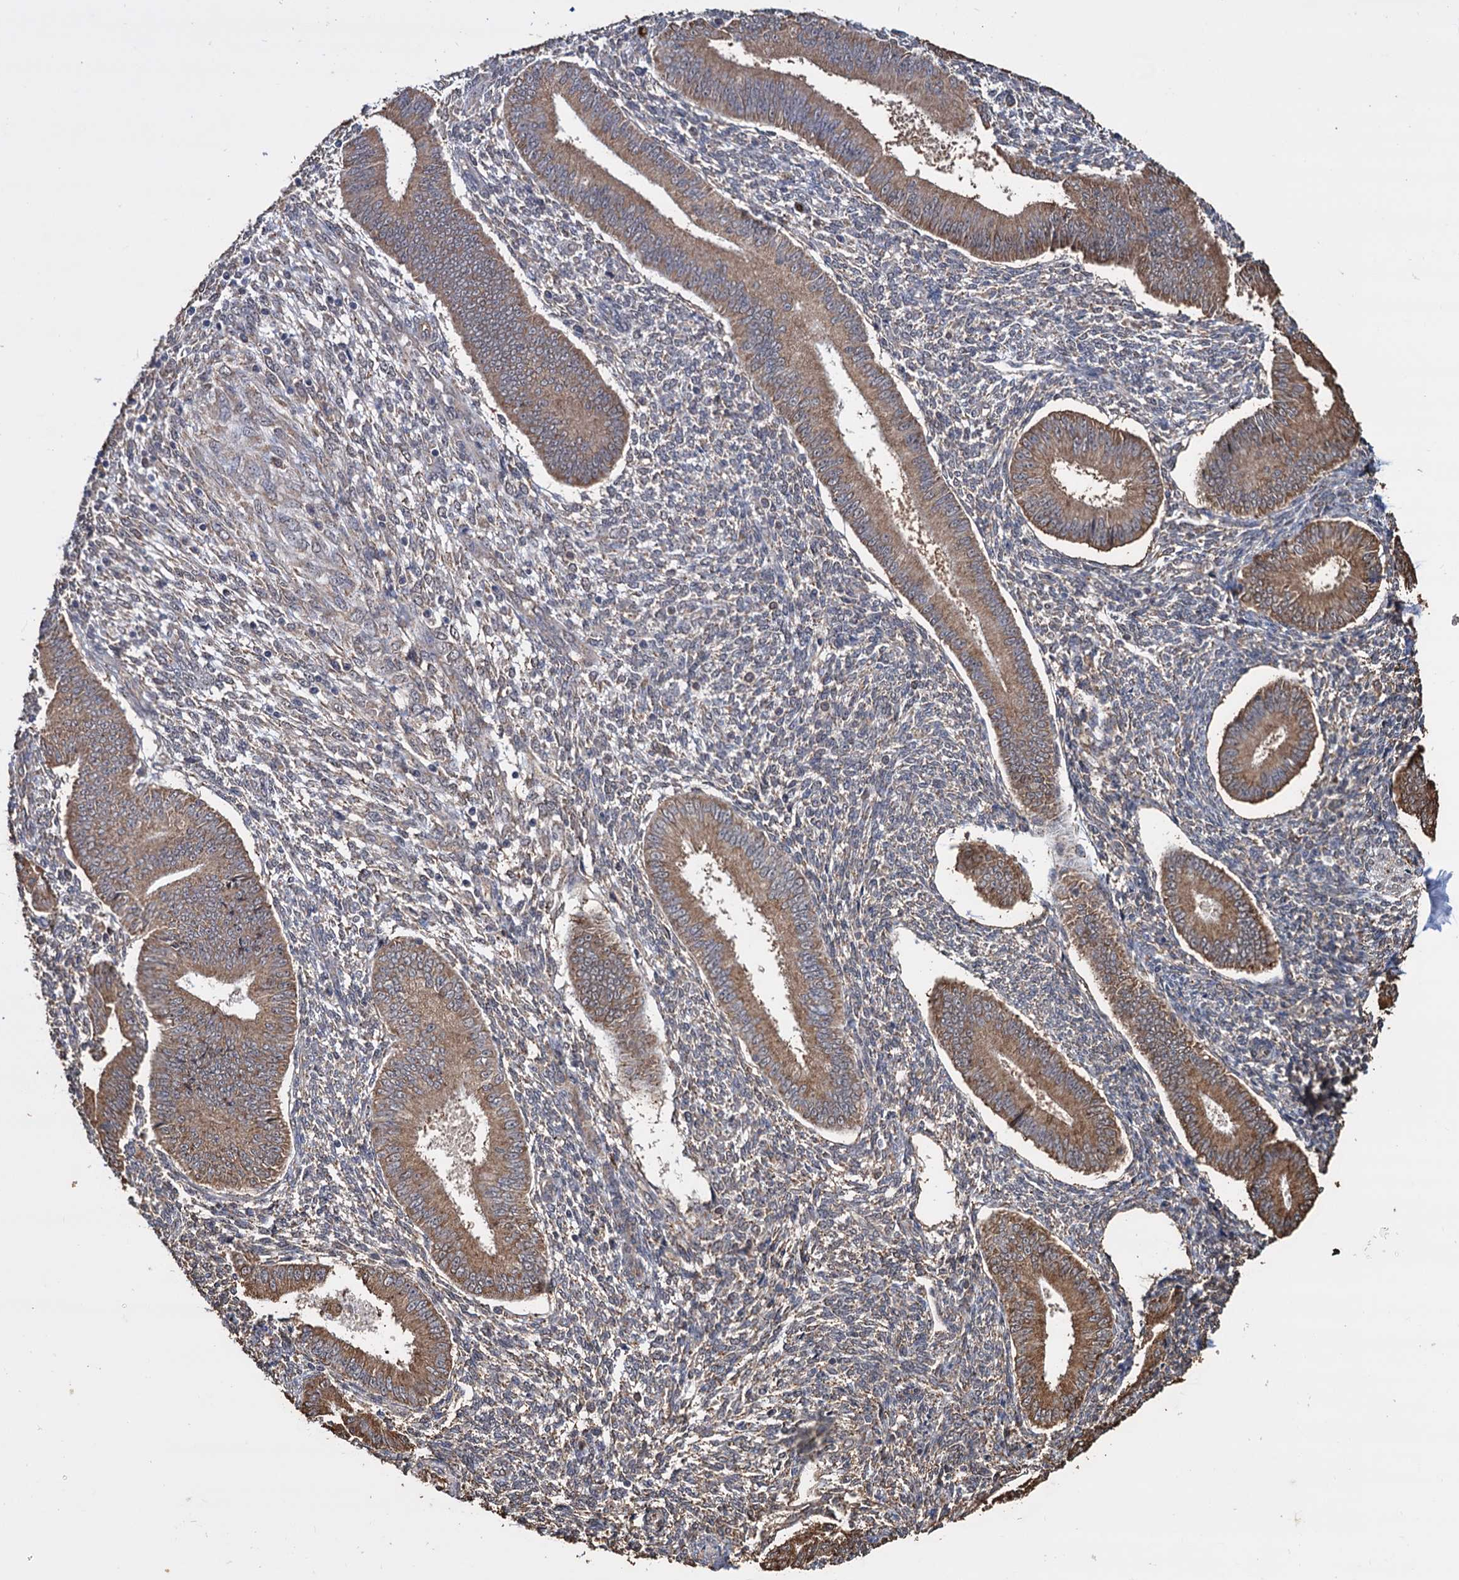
{"staining": {"intensity": "weak", "quantity": "25%-75%", "location": "cytoplasmic/membranous"}, "tissue": "endometrium", "cell_type": "Cells in endometrial stroma", "image_type": "normal", "snomed": [{"axis": "morphology", "description": "Normal tissue, NOS"}, {"axis": "topography", "description": "Uterus"}, {"axis": "topography", "description": "Endometrium"}], "caption": "IHC histopathology image of unremarkable endometrium: human endometrium stained using immunohistochemistry displays low levels of weak protein expression localized specifically in the cytoplasmic/membranous of cells in endometrial stroma, appearing as a cytoplasmic/membranous brown color.", "gene": "TBC1D12", "patient": {"sex": "female", "age": 48}}